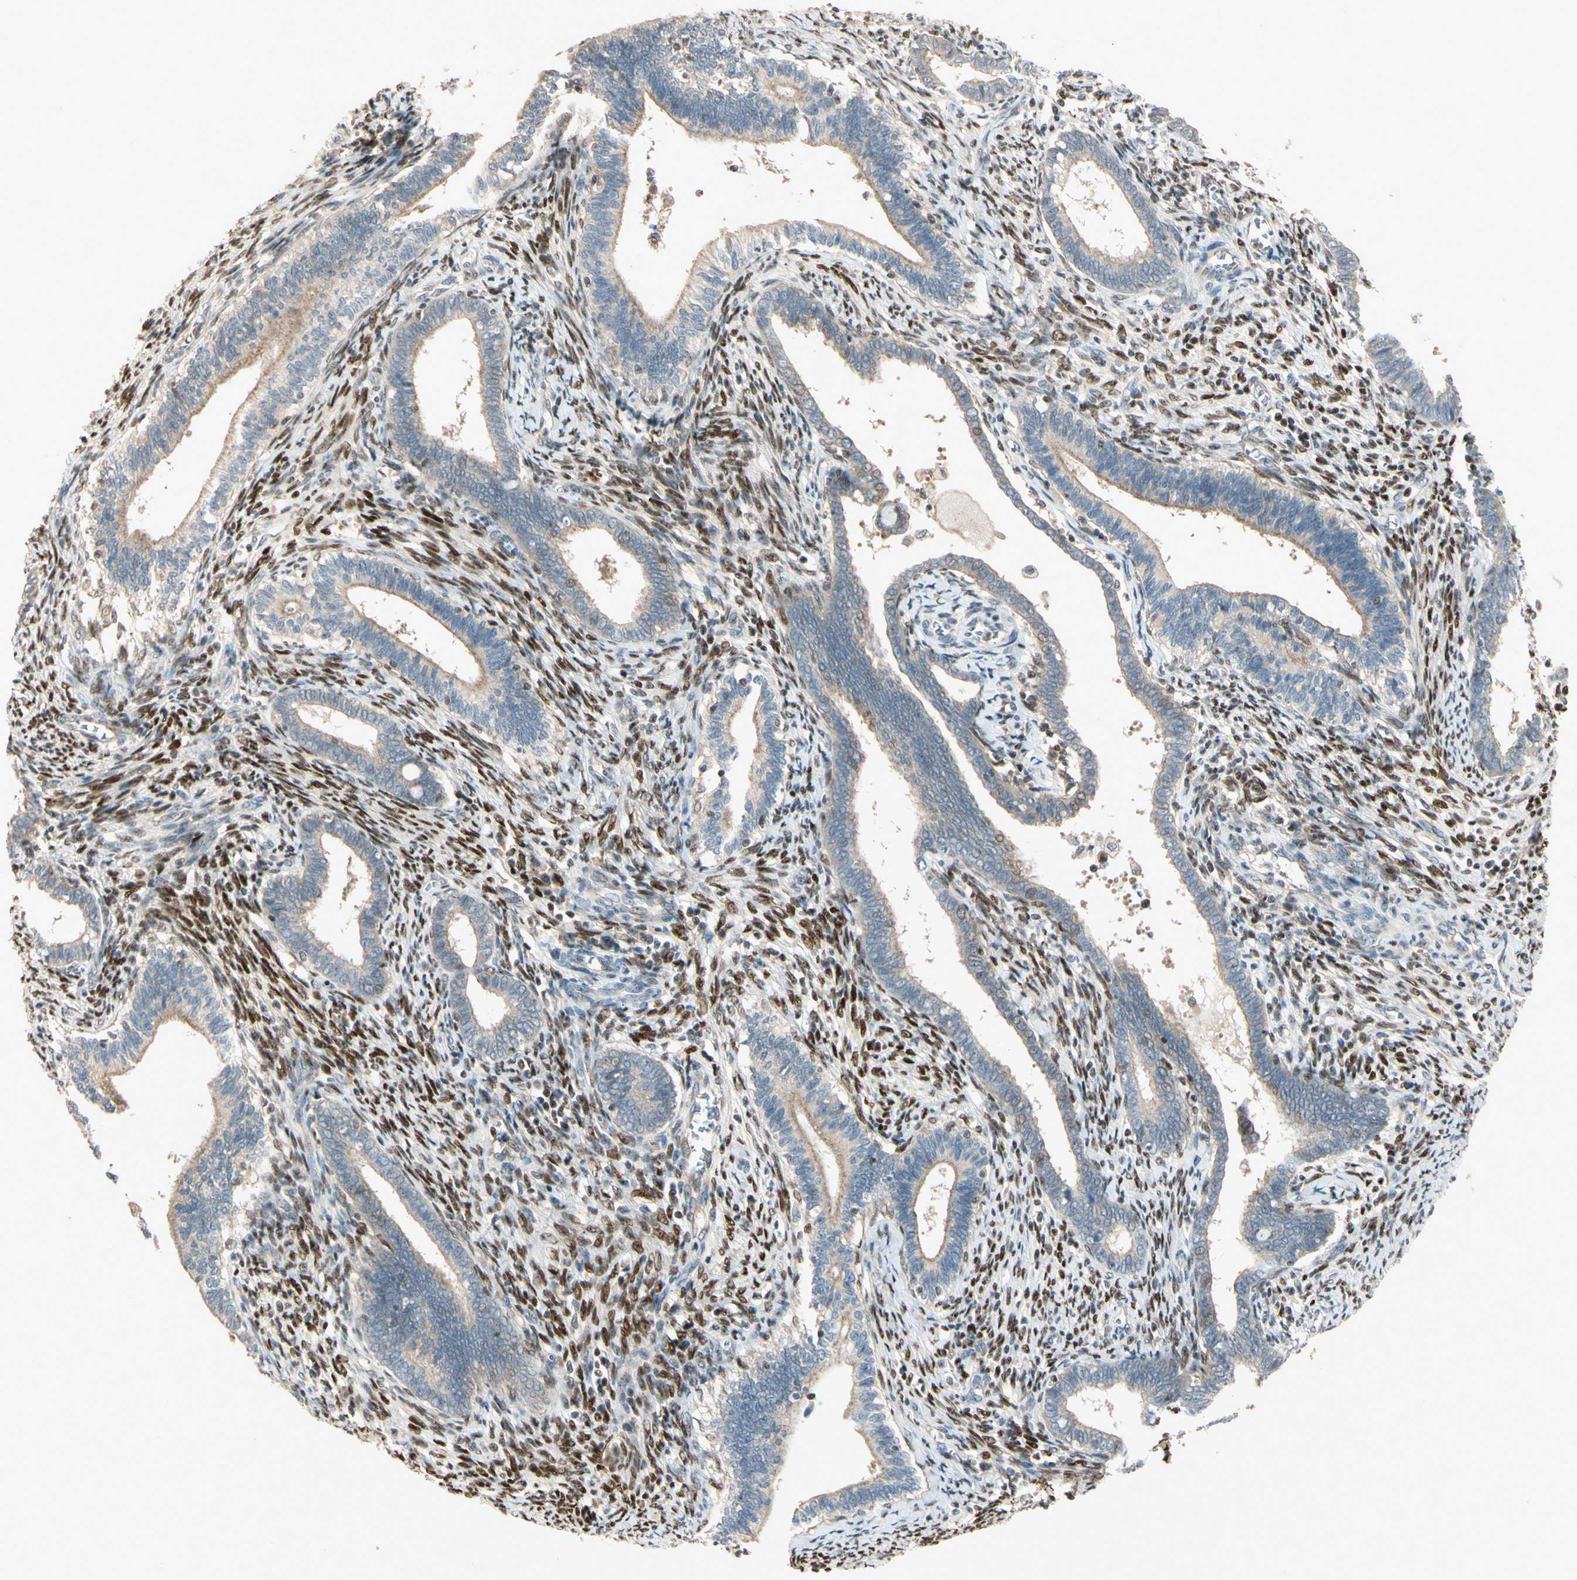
{"staining": {"intensity": "weak", "quantity": ">75%", "location": "cytoplasmic/membranous"}, "tissue": "cervical cancer", "cell_type": "Tumor cells", "image_type": "cancer", "snomed": [{"axis": "morphology", "description": "Adenocarcinoma, NOS"}, {"axis": "topography", "description": "Cervix"}], "caption": "Weak cytoplasmic/membranous protein staining is identified in about >75% of tumor cells in cervical cancer (adenocarcinoma).", "gene": "NFYA", "patient": {"sex": "female", "age": 44}}